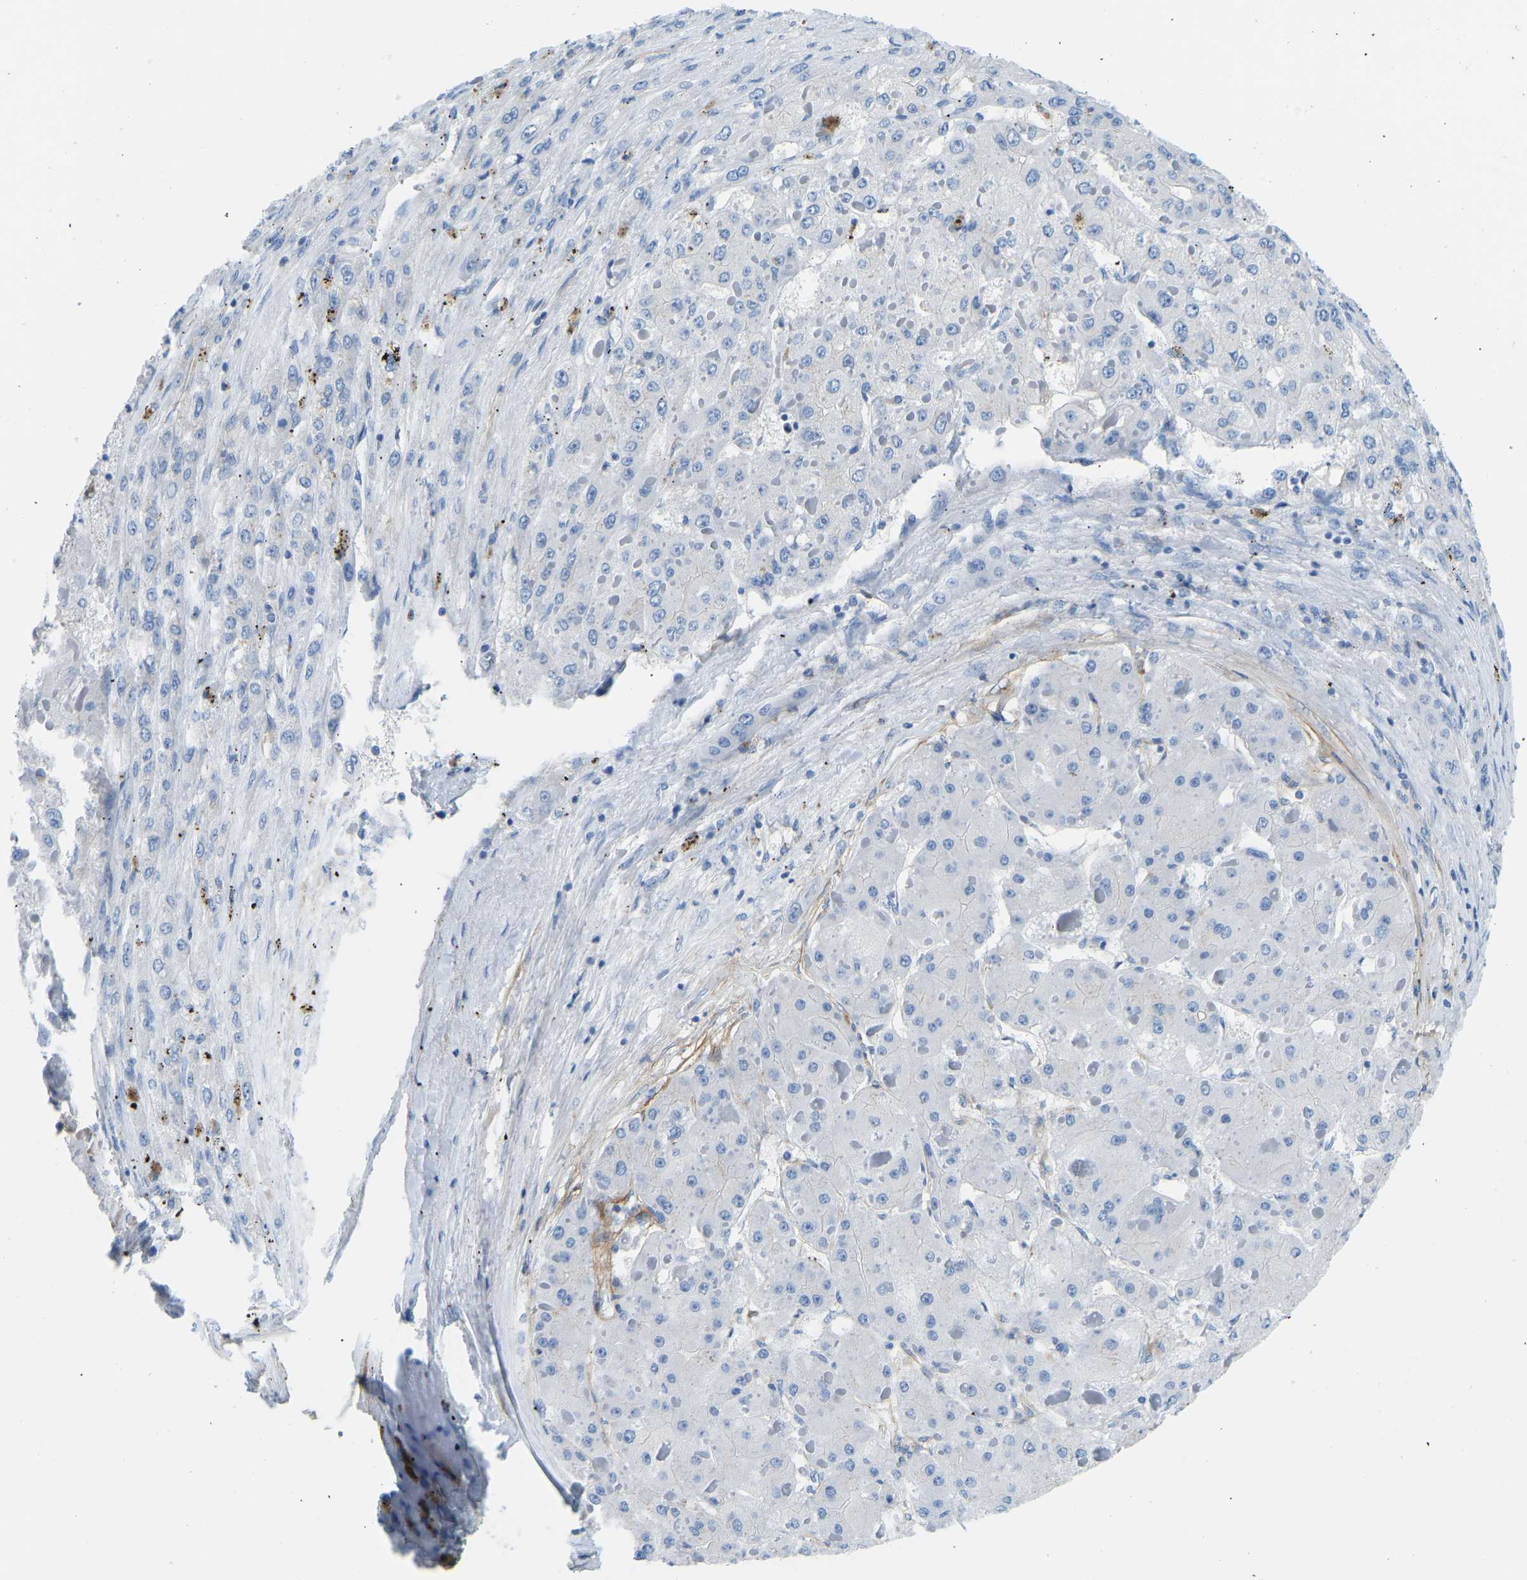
{"staining": {"intensity": "negative", "quantity": "none", "location": "none"}, "tissue": "liver cancer", "cell_type": "Tumor cells", "image_type": "cancer", "snomed": [{"axis": "morphology", "description": "Carcinoma, Hepatocellular, NOS"}, {"axis": "topography", "description": "Liver"}], "caption": "This is an immunohistochemistry image of liver hepatocellular carcinoma. There is no staining in tumor cells.", "gene": "COL15A1", "patient": {"sex": "female", "age": 73}}